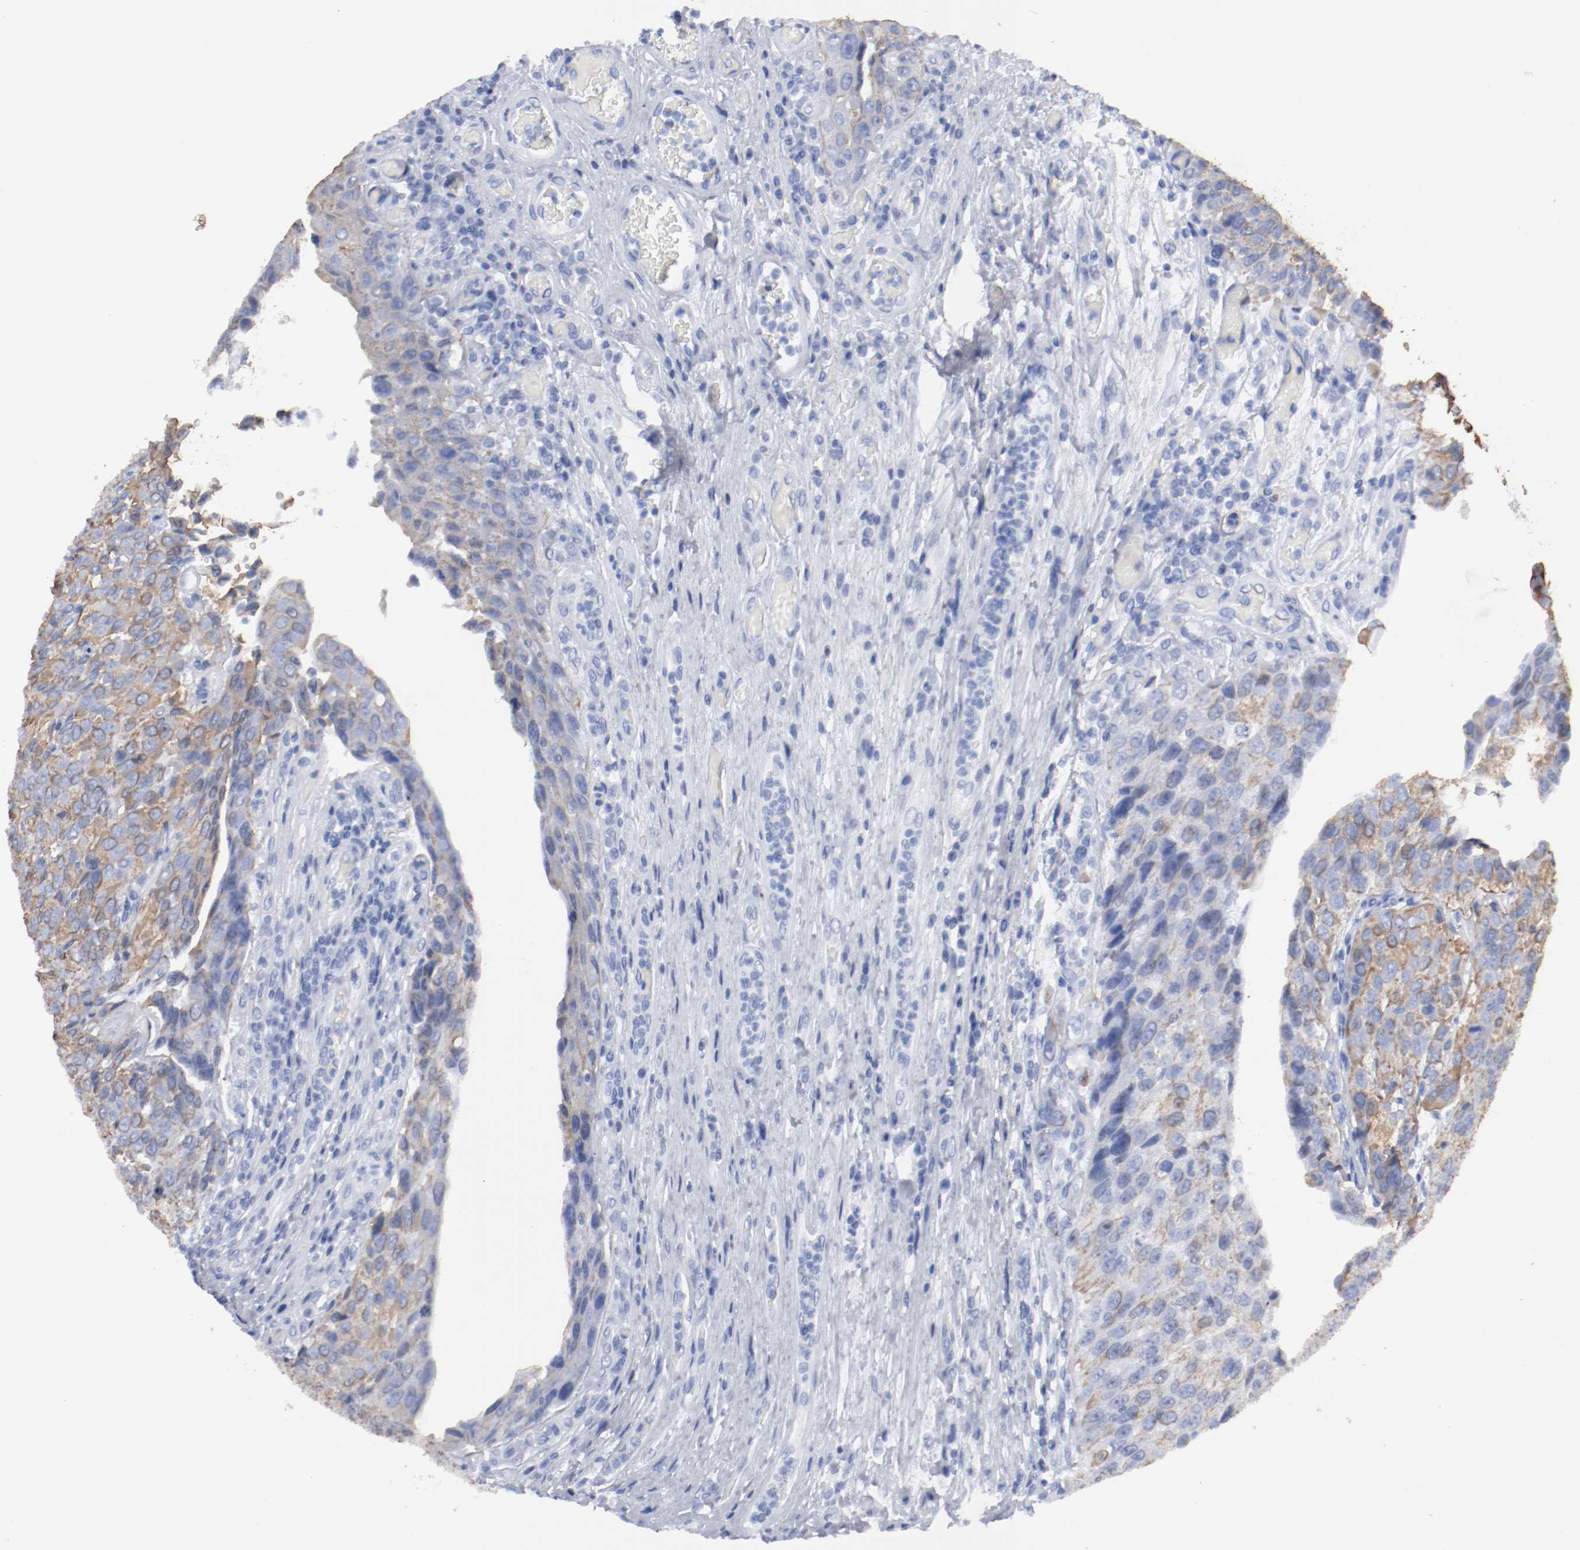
{"staining": {"intensity": "moderate", "quantity": ">75%", "location": "cytoplasmic/membranous"}, "tissue": "urothelial cancer", "cell_type": "Tumor cells", "image_type": "cancer", "snomed": [{"axis": "morphology", "description": "Urothelial carcinoma, High grade"}, {"axis": "topography", "description": "Urinary bladder"}], "caption": "This histopathology image demonstrates IHC staining of urothelial carcinoma (high-grade), with medium moderate cytoplasmic/membranous staining in about >75% of tumor cells.", "gene": "TSPAN6", "patient": {"sex": "male", "age": 50}}